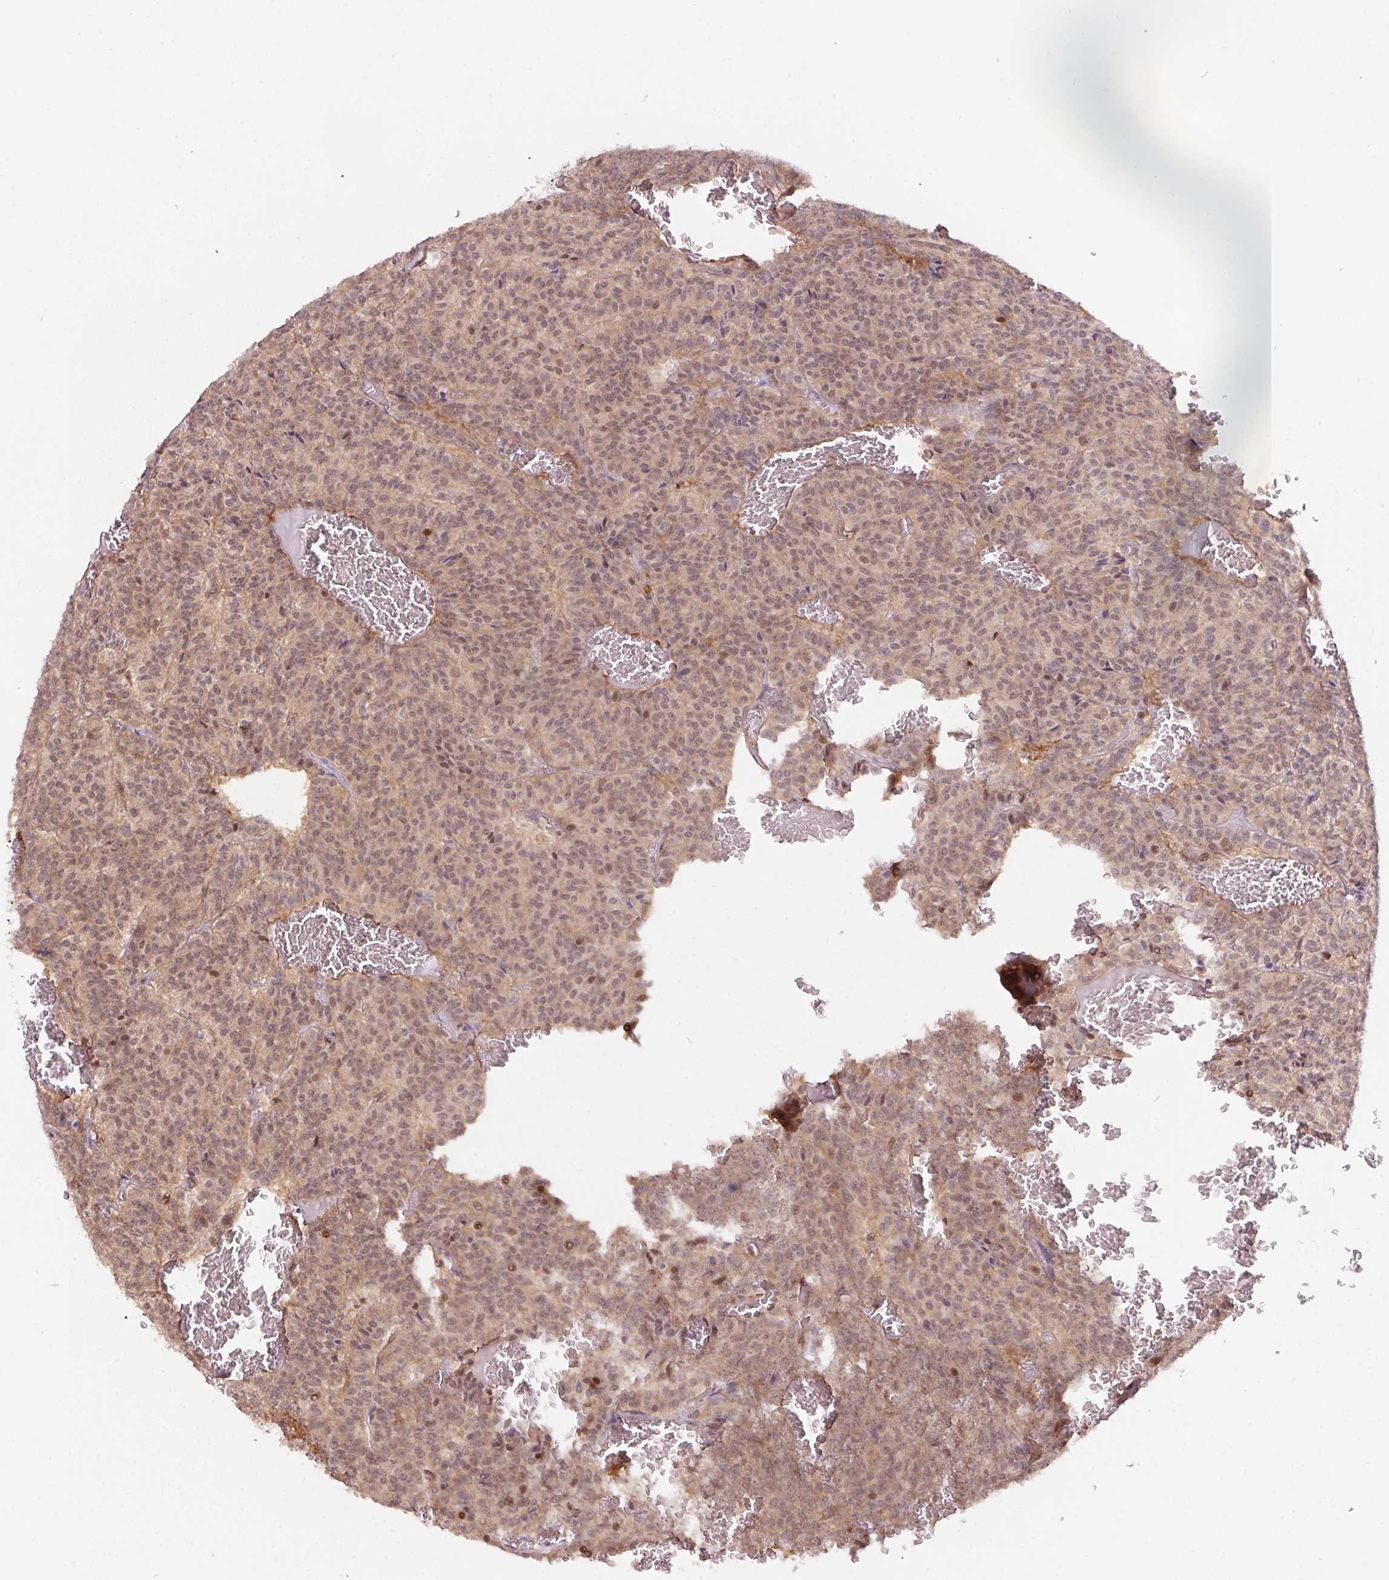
{"staining": {"intensity": "weak", "quantity": "25%-75%", "location": "nuclear"}, "tissue": "carcinoid", "cell_type": "Tumor cells", "image_type": "cancer", "snomed": [{"axis": "morphology", "description": "Carcinoid, malignant, NOS"}, {"axis": "topography", "description": "Lung"}], "caption": "Immunohistochemistry histopathology image of human carcinoid stained for a protein (brown), which displays low levels of weak nuclear positivity in about 25%-75% of tumor cells.", "gene": "NUDT16", "patient": {"sex": "male", "age": 70}}